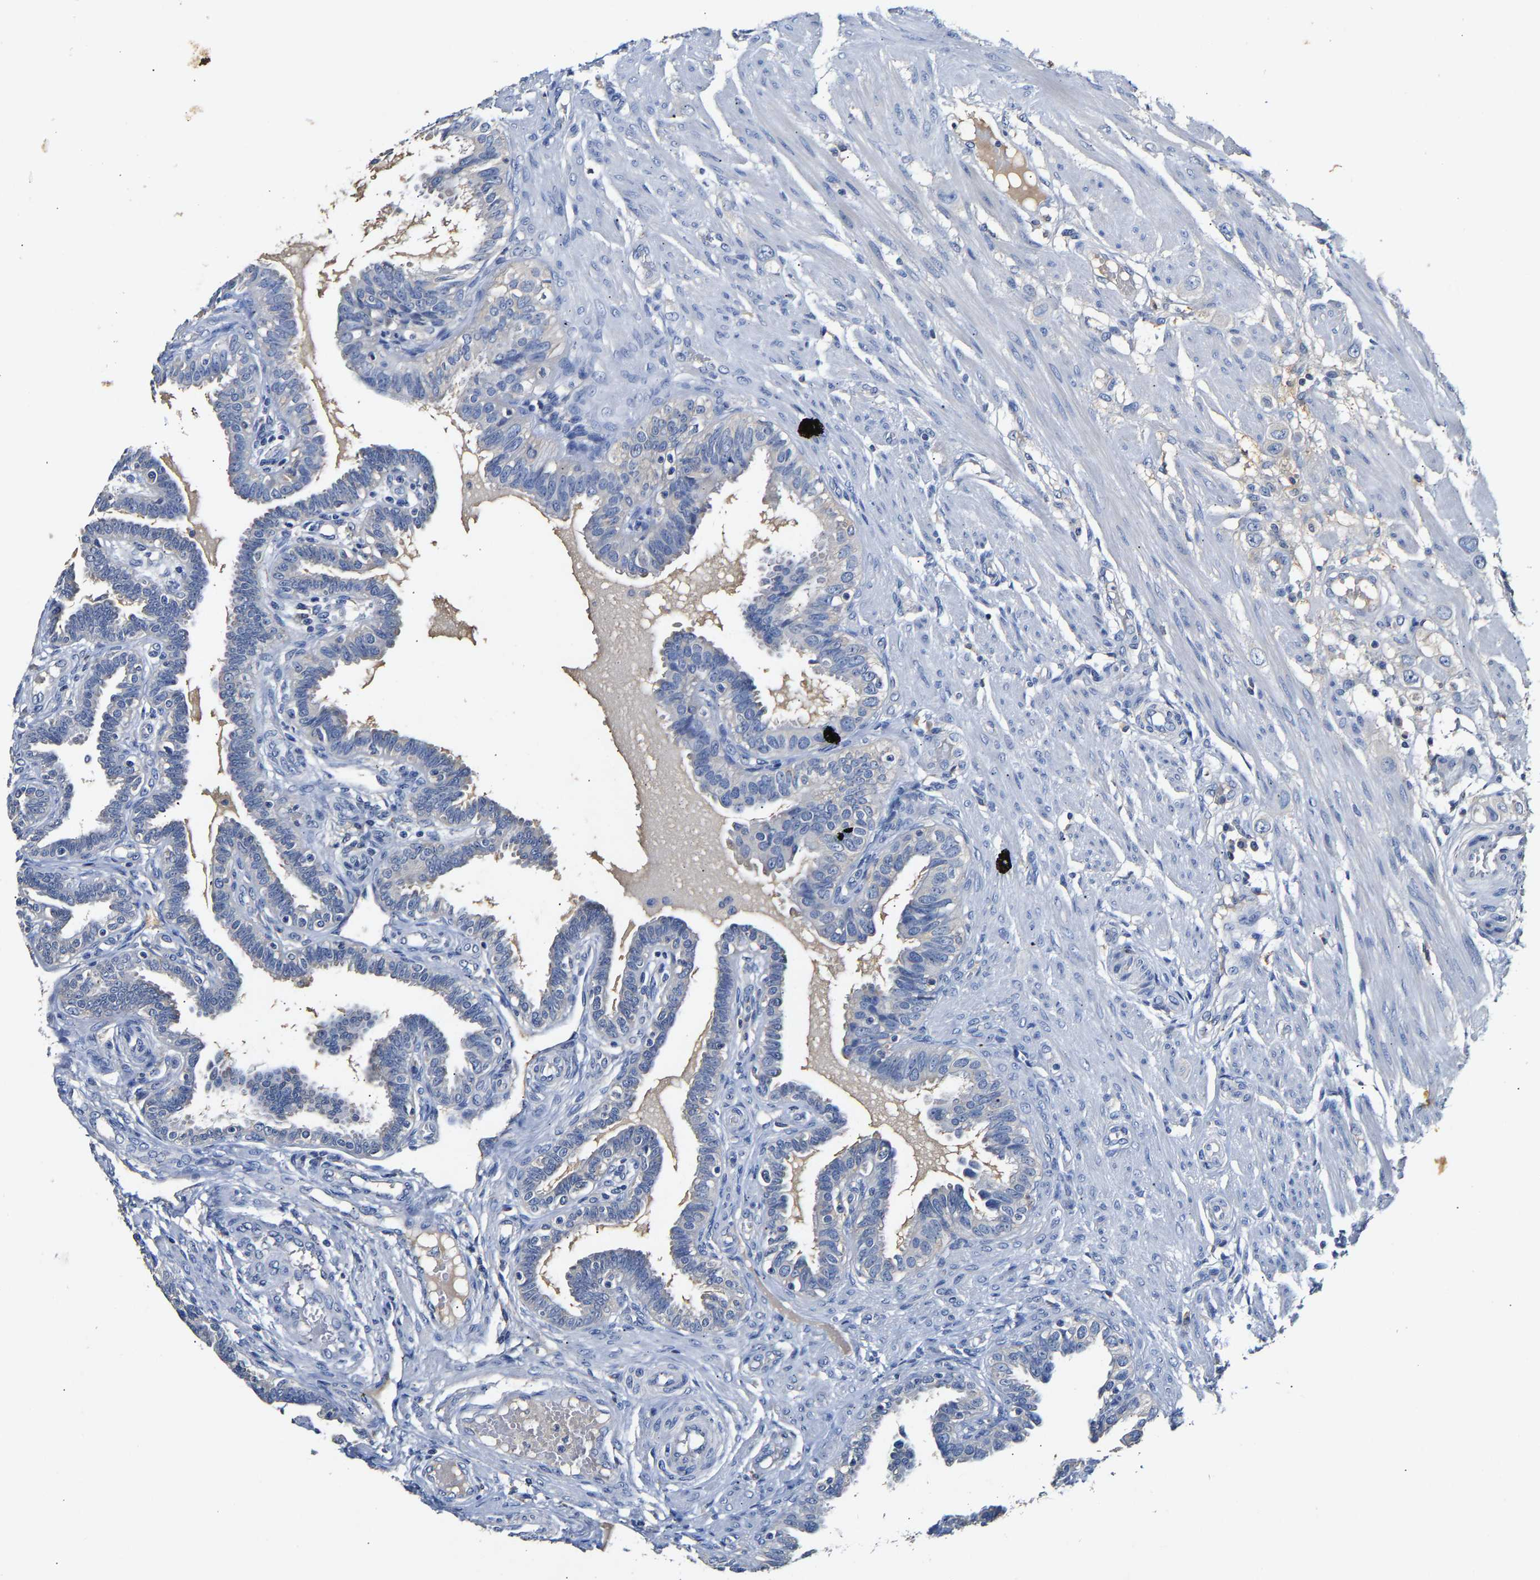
{"staining": {"intensity": "negative", "quantity": "none", "location": "none"}, "tissue": "fallopian tube", "cell_type": "Glandular cells", "image_type": "normal", "snomed": [{"axis": "morphology", "description": "Normal tissue, NOS"}, {"axis": "topography", "description": "Fallopian tube"}, {"axis": "topography", "description": "Placenta"}], "caption": "Immunohistochemistry (IHC) image of unremarkable fallopian tube stained for a protein (brown), which demonstrates no positivity in glandular cells.", "gene": "SLCO2B1", "patient": {"sex": "female", "age": 34}}